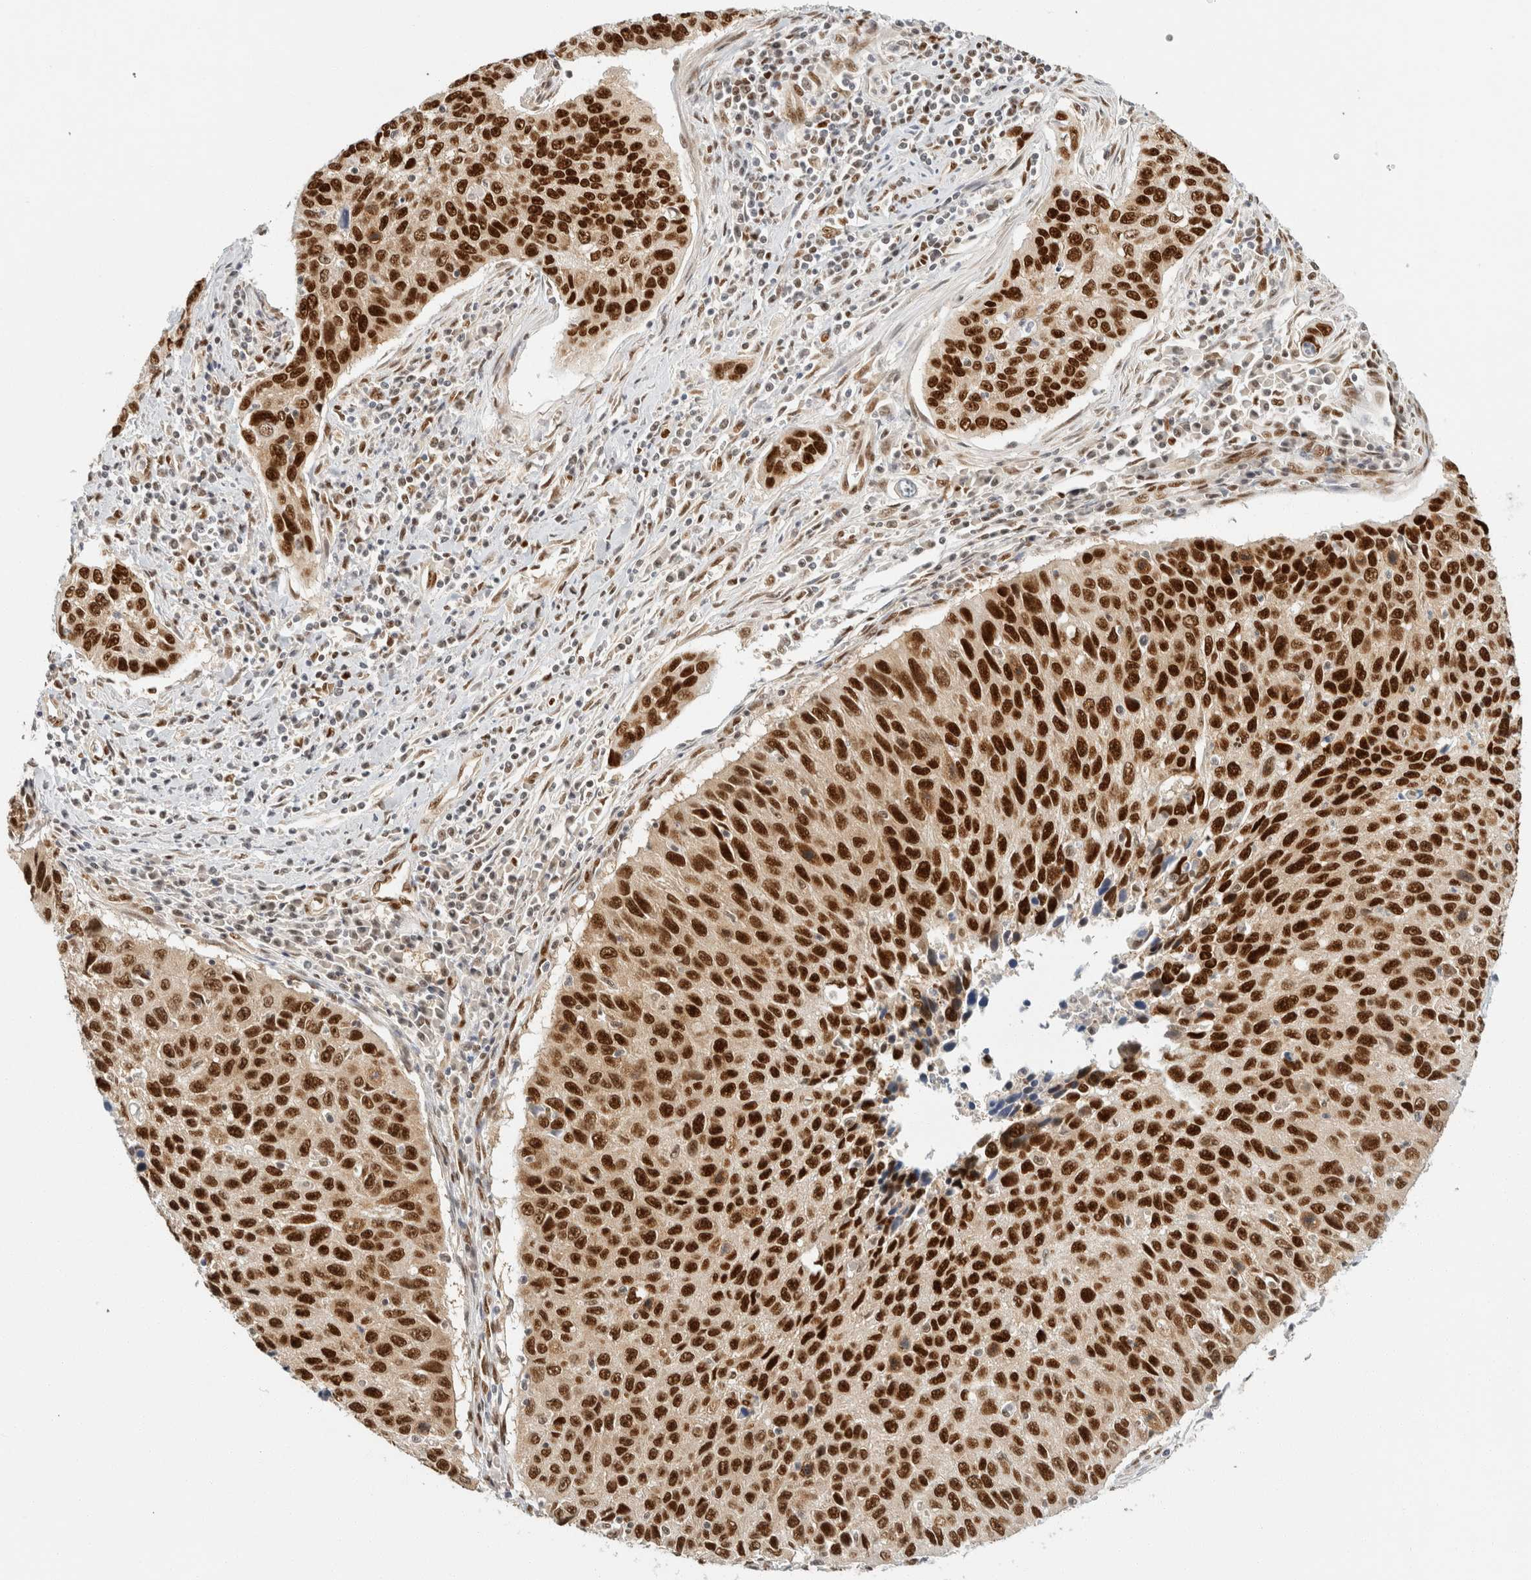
{"staining": {"intensity": "strong", "quantity": ">75%", "location": "nuclear"}, "tissue": "cervical cancer", "cell_type": "Tumor cells", "image_type": "cancer", "snomed": [{"axis": "morphology", "description": "Squamous cell carcinoma, NOS"}, {"axis": "topography", "description": "Cervix"}], "caption": "A high-resolution image shows immunohistochemistry staining of cervical squamous cell carcinoma, which exhibits strong nuclear staining in approximately >75% of tumor cells.", "gene": "ZNF768", "patient": {"sex": "female", "age": 53}}